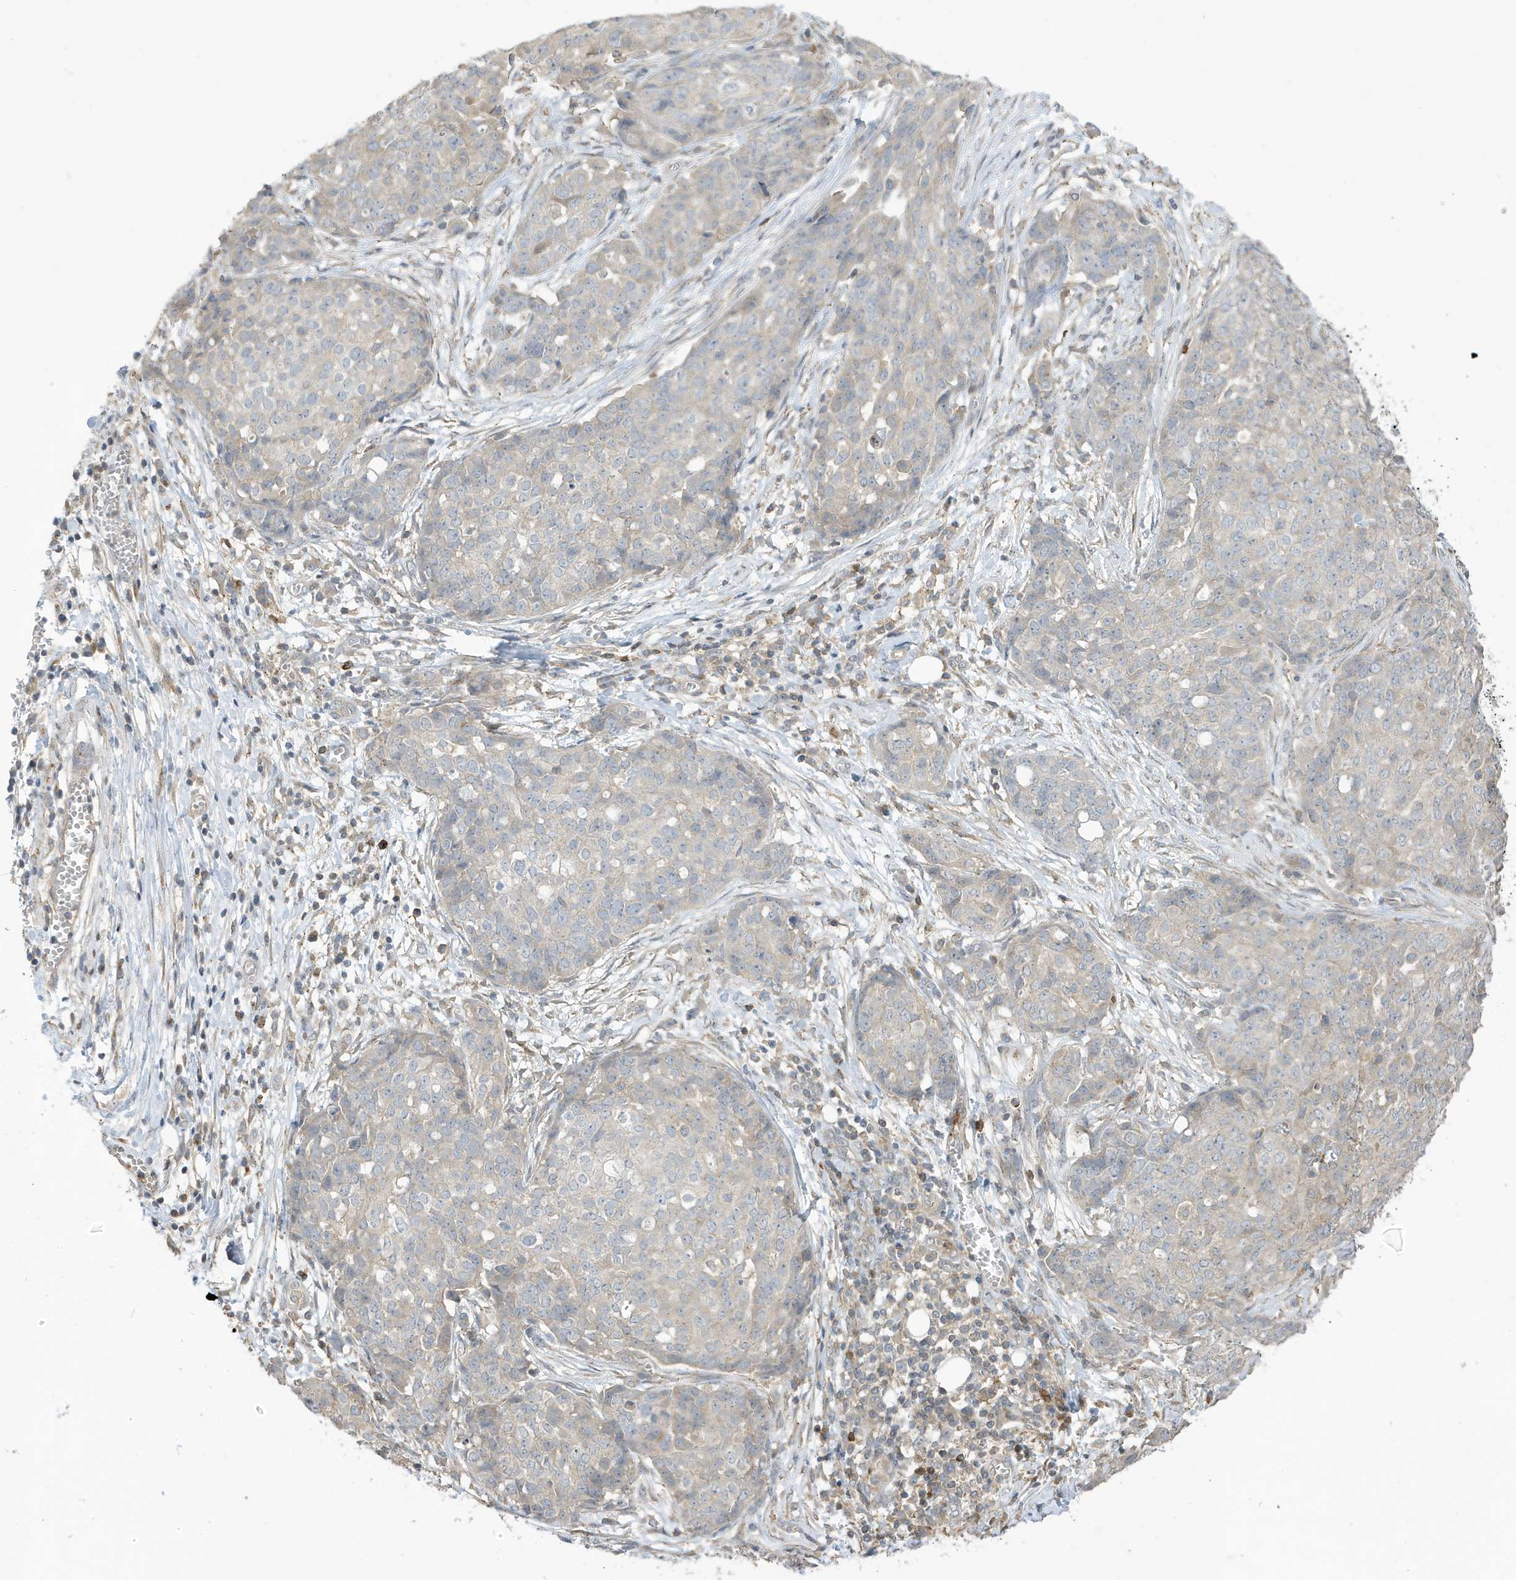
{"staining": {"intensity": "negative", "quantity": "none", "location": "none"}, "tissue": "ovarian cancer", "cell_type": "Tumor cells", "image_type": "cancer", "snomed": [{"axis": "morphology", "description": "Cystadenocarcinoma, serous, NOS"}, {"axis": "topography", "description": "Soft tissue"}, {"axis": "topography", "description": "Ovary"}], "caption": "The photomicrograph displays no staining of tumor cells in ovarian cancer.", "gene": "TAB3", "patient": {"sex": "female", "age": 57}}